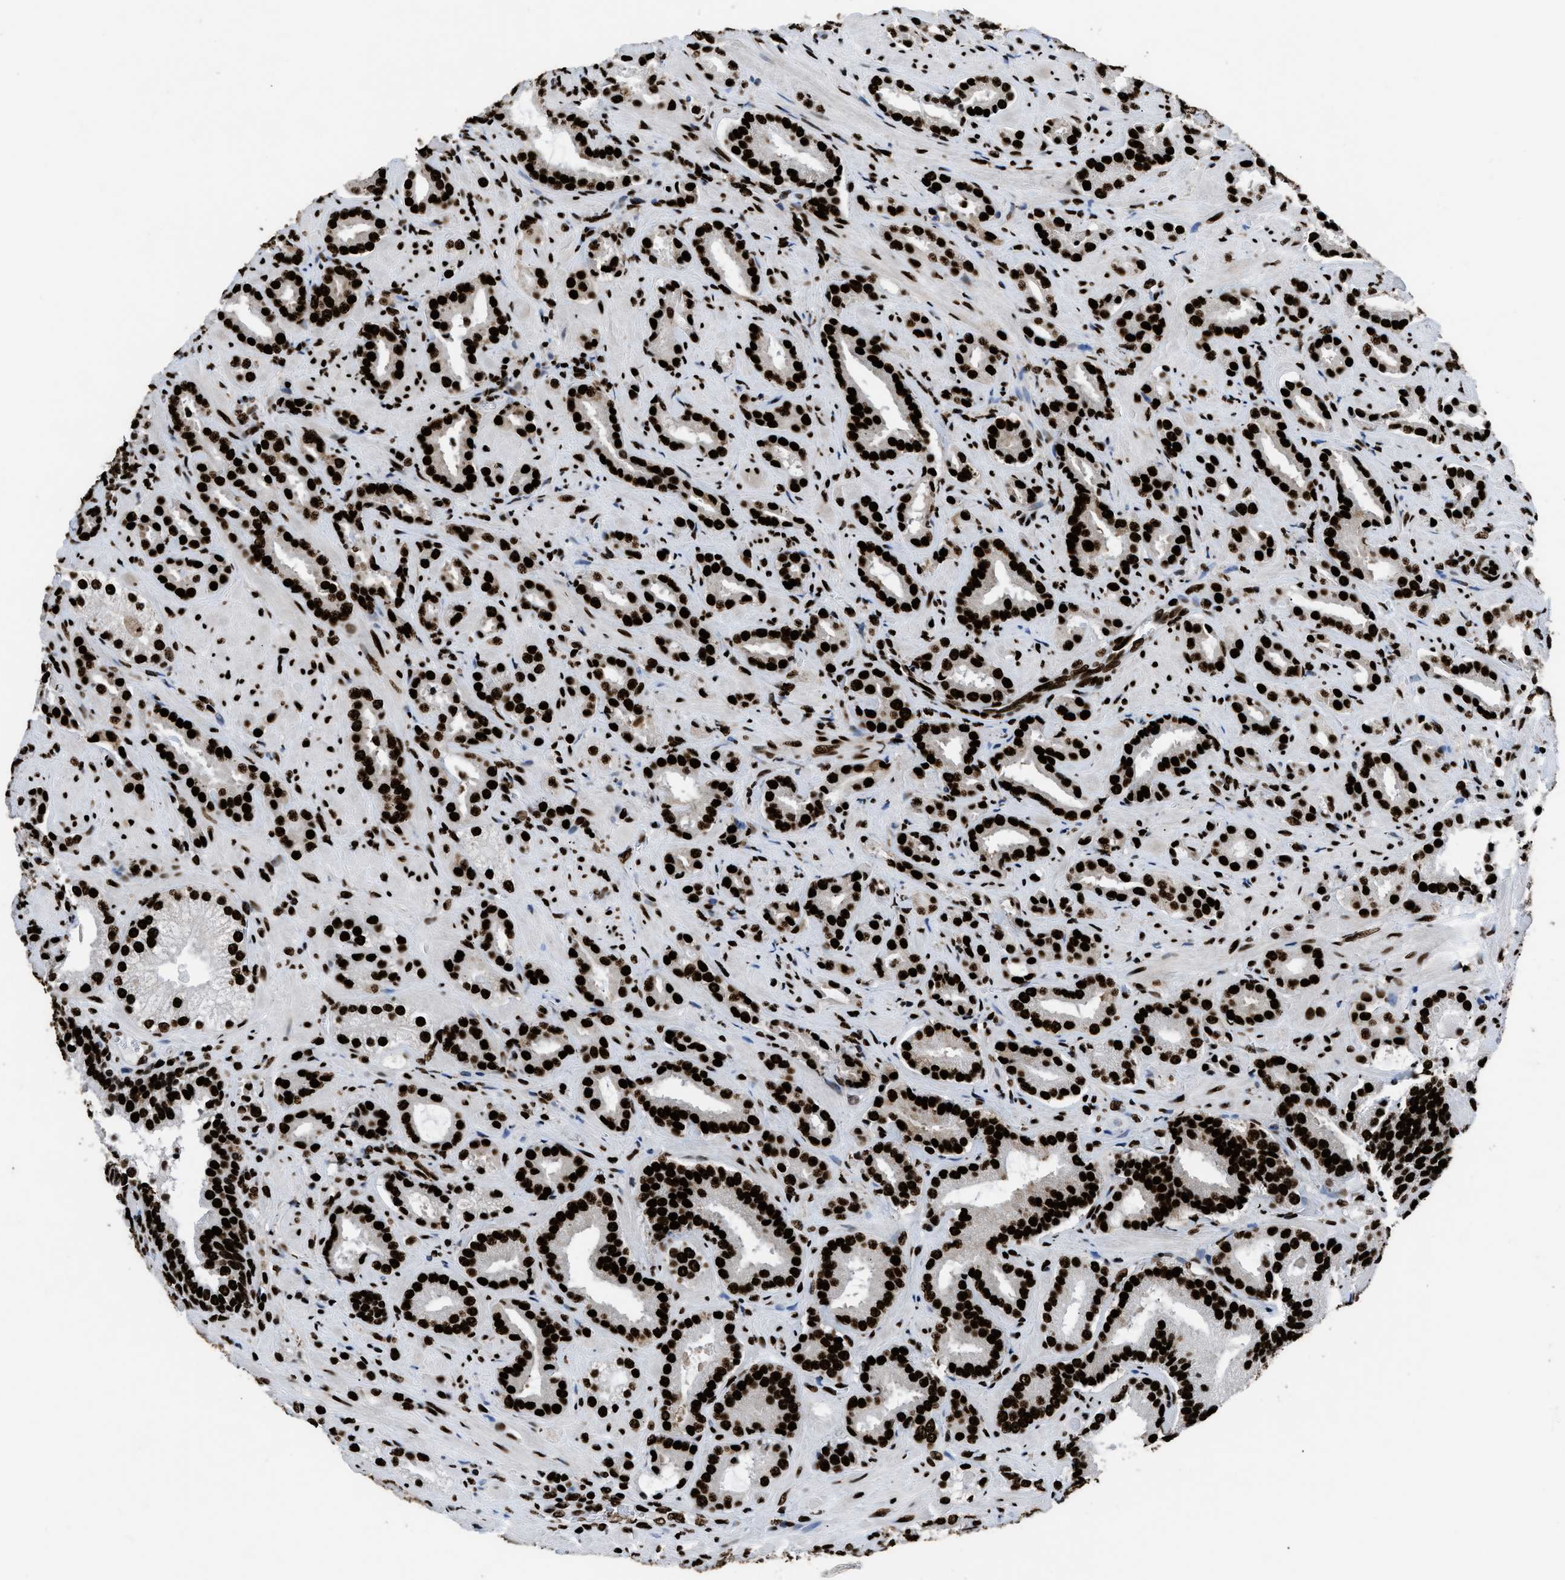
{"staining": {"intensity": "strong", "quantity": ">75%", "location": "nuclear"}, "tissue": "prostate cancer", "cell_type": "Tumor cells", "image_type": "cancer", "snomed": [{"axis": "morphology", "description": "Adenocarcinoma, High grade"}, {"axis": "topography", "description": "Prostate"}], "caption": "Prostate cancer (adenocarcinoma (high-grade)) stained for a protein exhibits strong nuclear positivity in tumor cells.", "gene": "HNRNPM", "patient": {"sex": "male", "age": 64}}